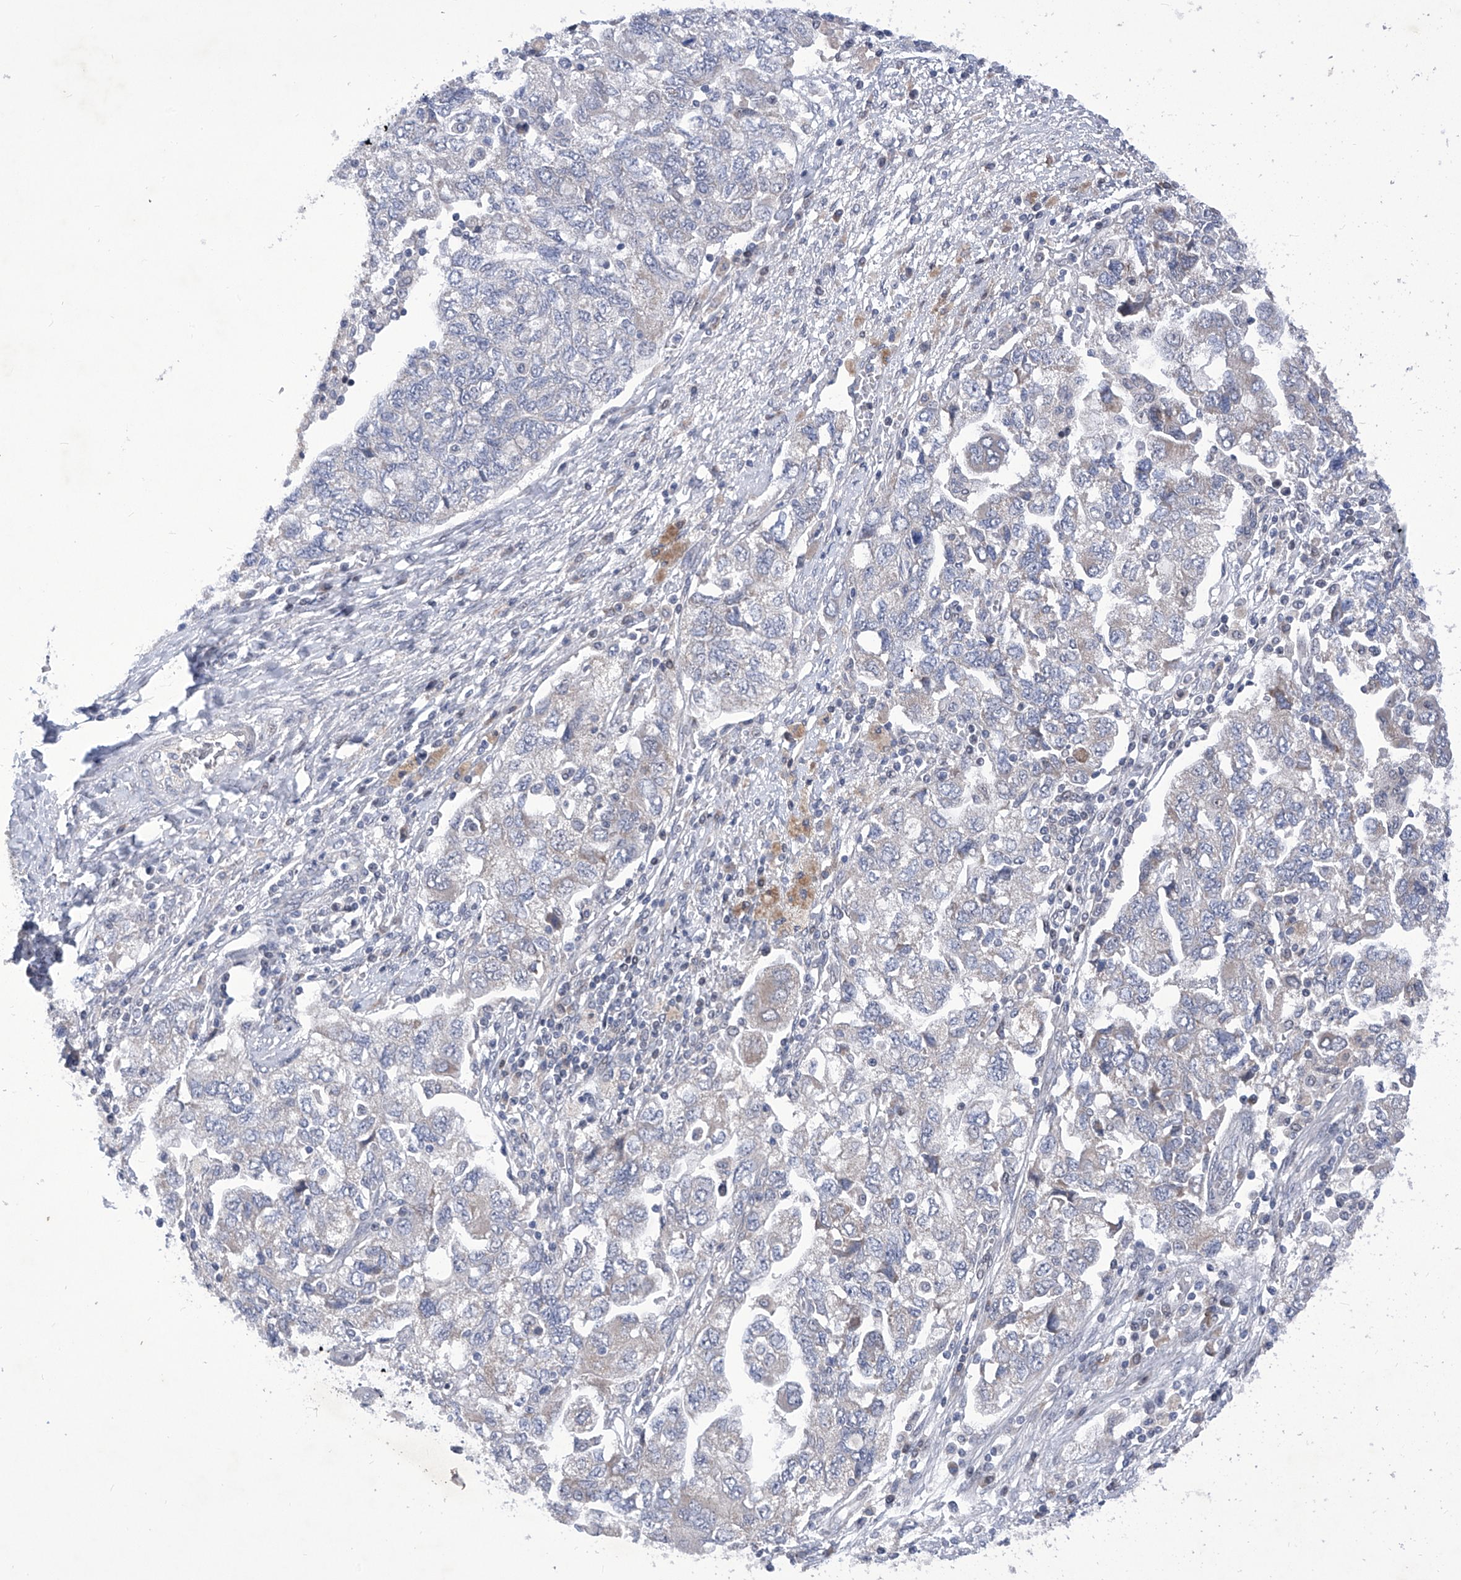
{"staining": {"intensity": "negative", "quantity": "none", "location": "none"}, "tissue": "ovarian cancer", "cell_type": "Tumor cells", "image_type": "cancer", "snomed": [{"axis": "morphology", "description": "Carcinoma, NOS"}, {"axis": "morphology", "description": "Cystadenocarcinoma, serous, NOS"}, {"axis": "topography", "description": "Ovary"}], "caption": "High power microscopy image of an IHC micrograph of ovarian serous cystadenocarcinoma, revealing no significant expression in tumor cells.", "gene": "NUFIP1", "patient": {"sex": "female", "age": 69}}